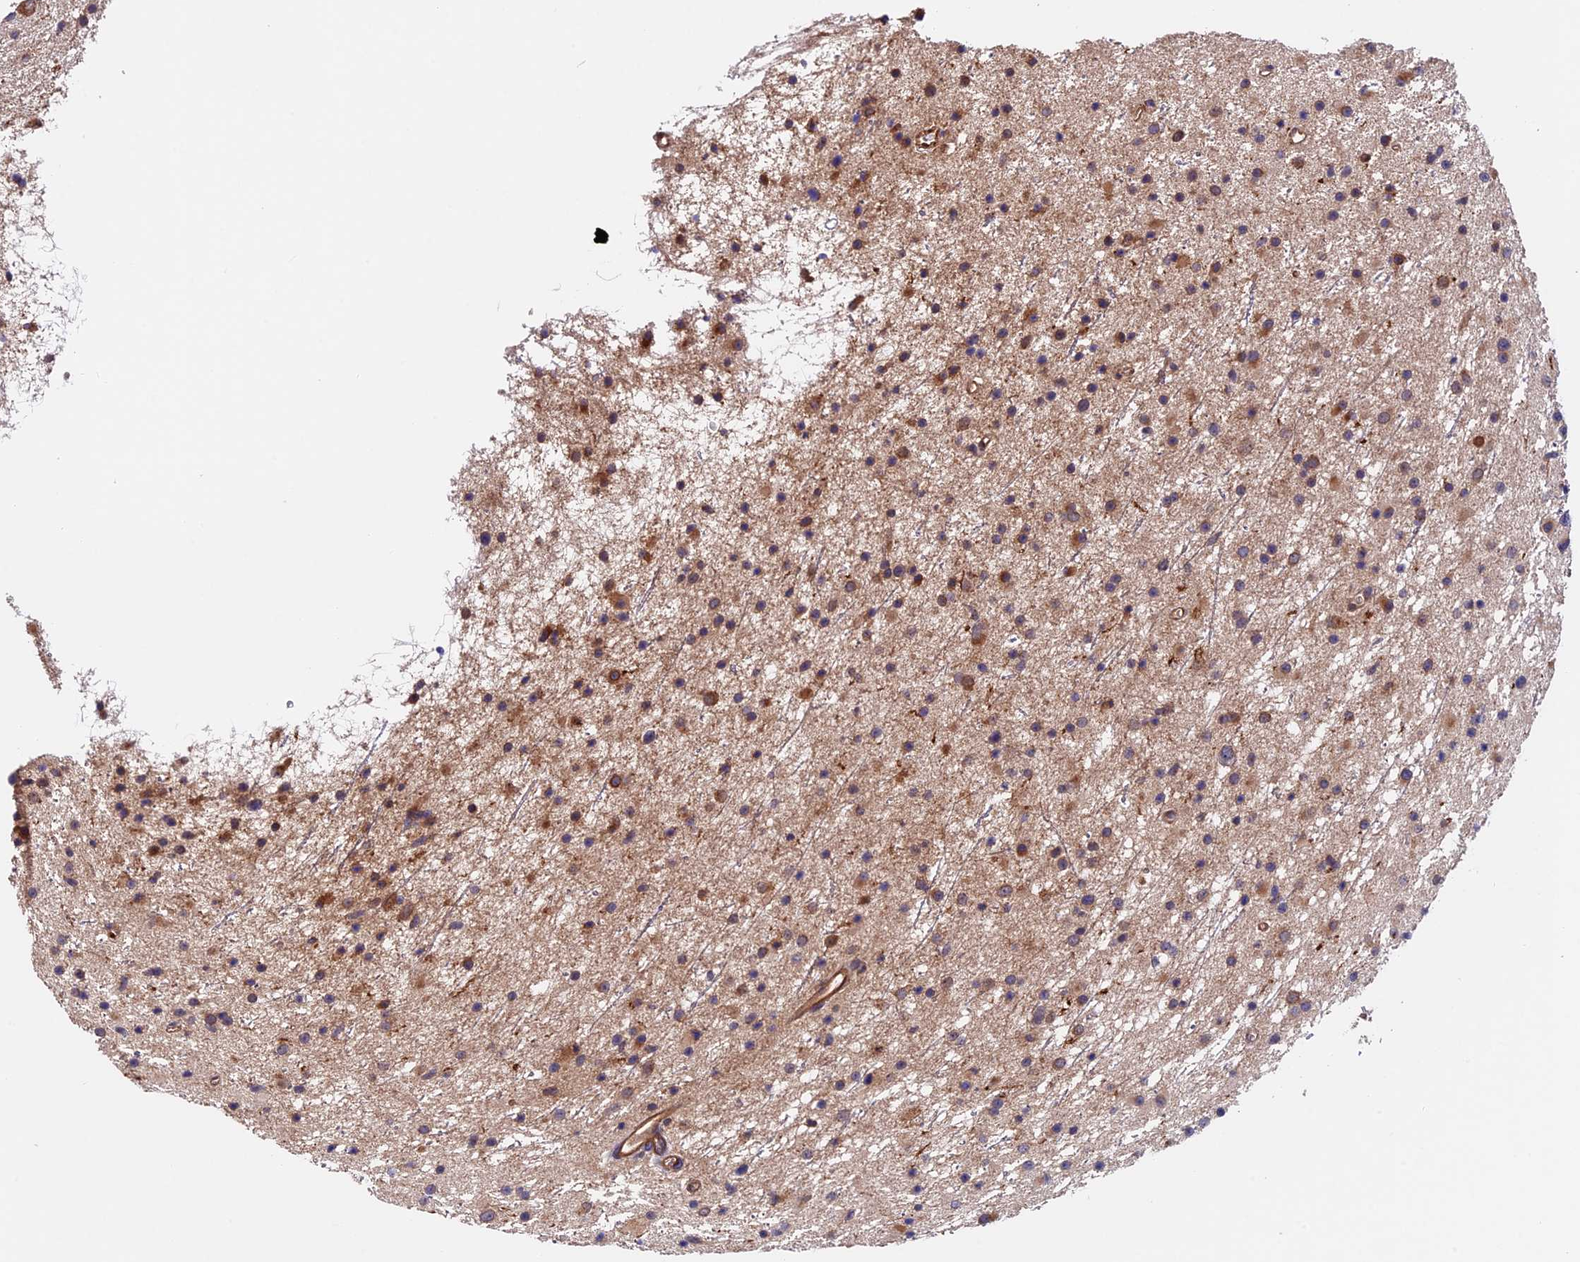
{"staining": {"intensity": "moderate", "quantity": ">75%", "location": "cytoplasmic/membranous"}, "tissue": "glioma", "cell_type": "Tumor cells", "image_type": "cancer", "snomed": [{"axis": "morphology", "description": "Glioma, malignant, Low grade"}, {"axis": "topography", "description": "Cerebral cortex"}], "caption": "High-power microscopy captured an IHC image of glioma, revealing moderate cytoplasmic/membranous expression in approximately >75% of tumor cells.", "gene": "SLC9A5", "patient": {"sex": "female", "age": 39}}